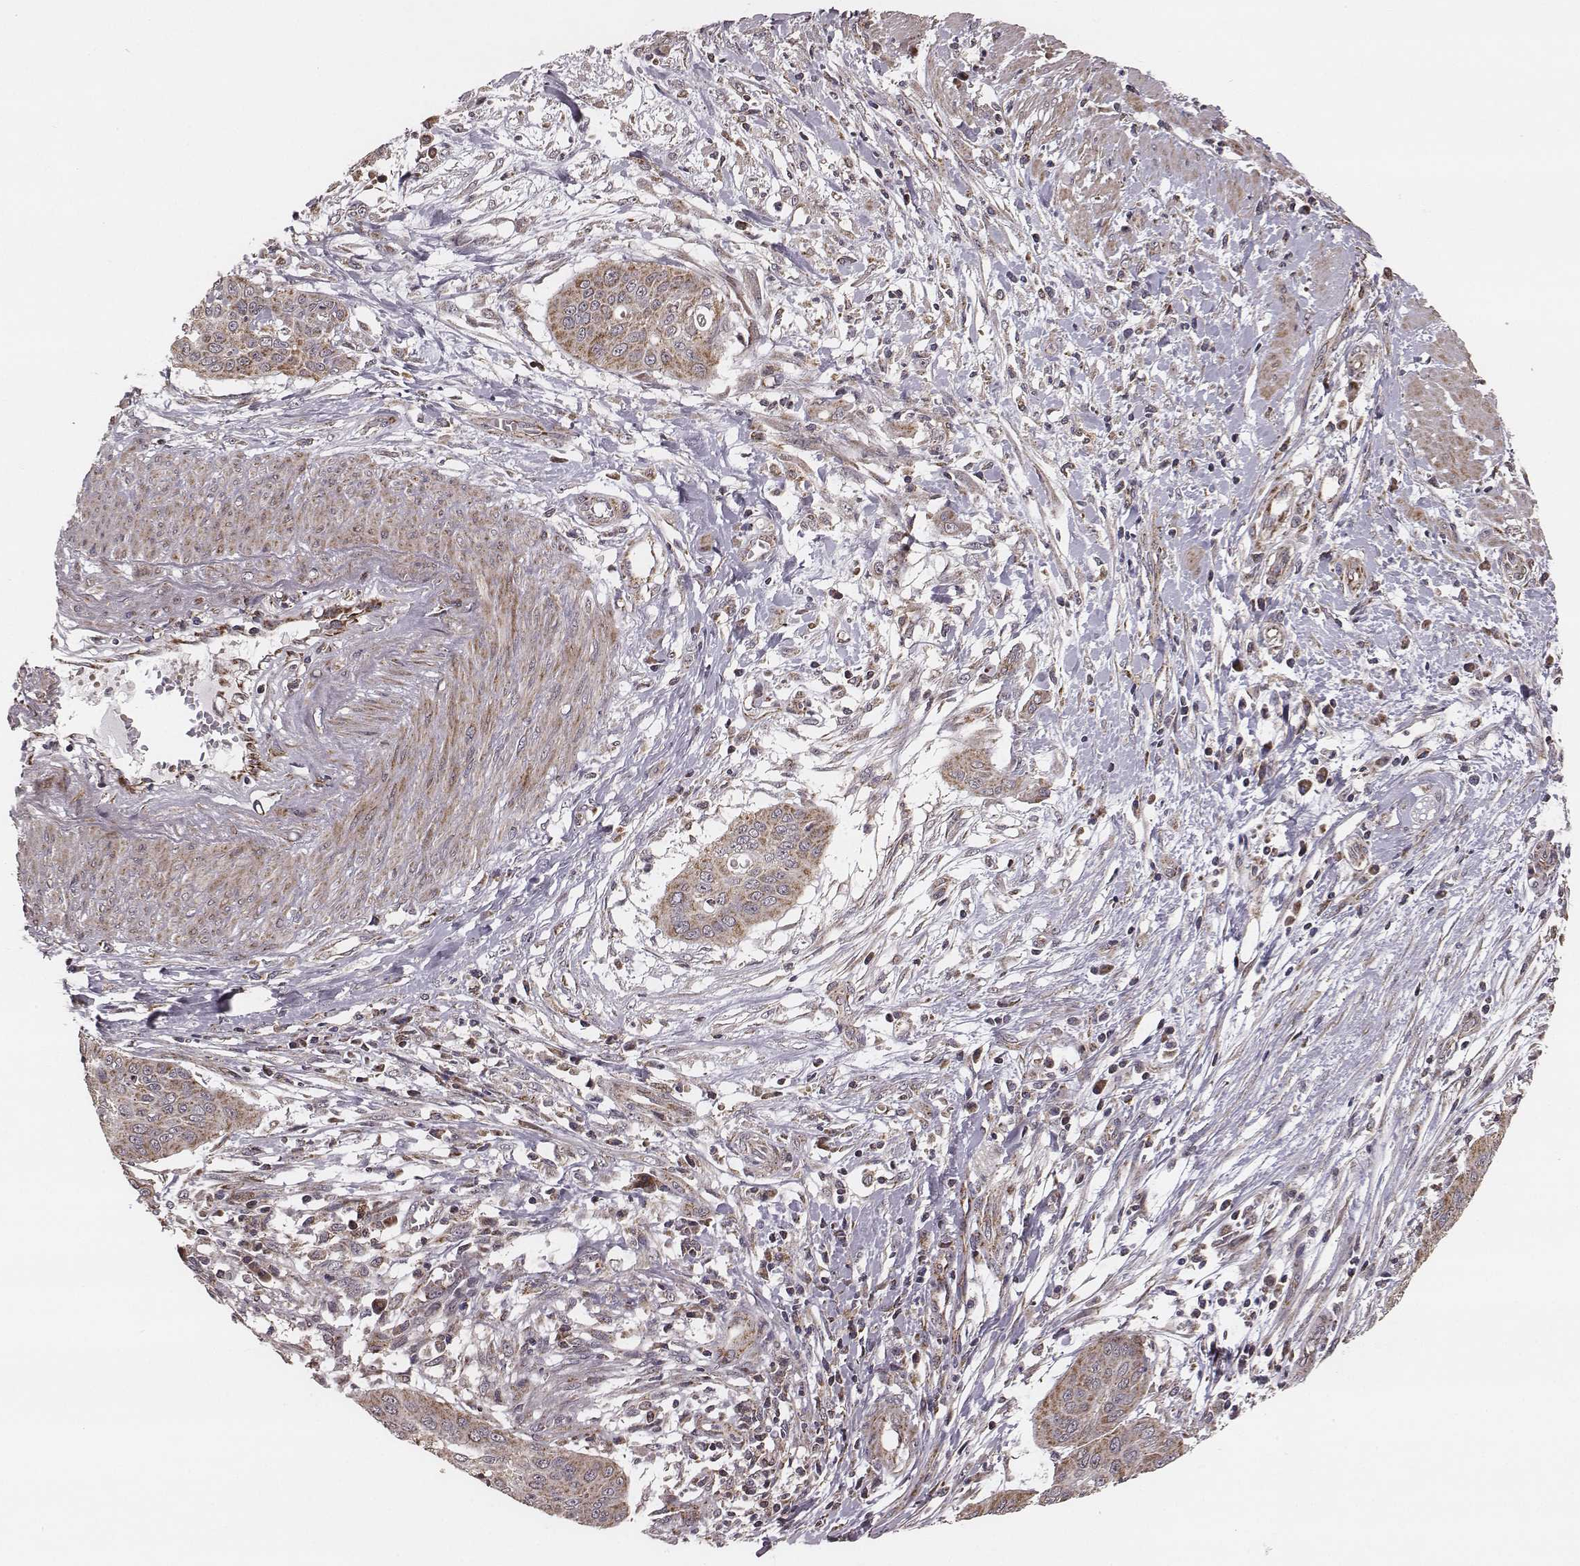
{"staining": {"intensity": "moderate", "quantity": ">75%", "location": "cytoplasmic/membranous"}, "tissue": "cervical cancer", "cell_type": "Tumor cells", "image_type": "cancer", "snomed": [{"axis": "morphology", "description": "Squamous cell carcinoma, NOS"}, {"axis": "topography", "description": "Cervix"}], "caption": "Moderate cytoplasmic/membranous positivity for a protein is present in approximately >75% of tumor cells of cervical squamous cell carcinoma using immunohistochemistry (IHC).", "gene": "ZDHHC21", "patient": {"sex": "female", "age": 39}}